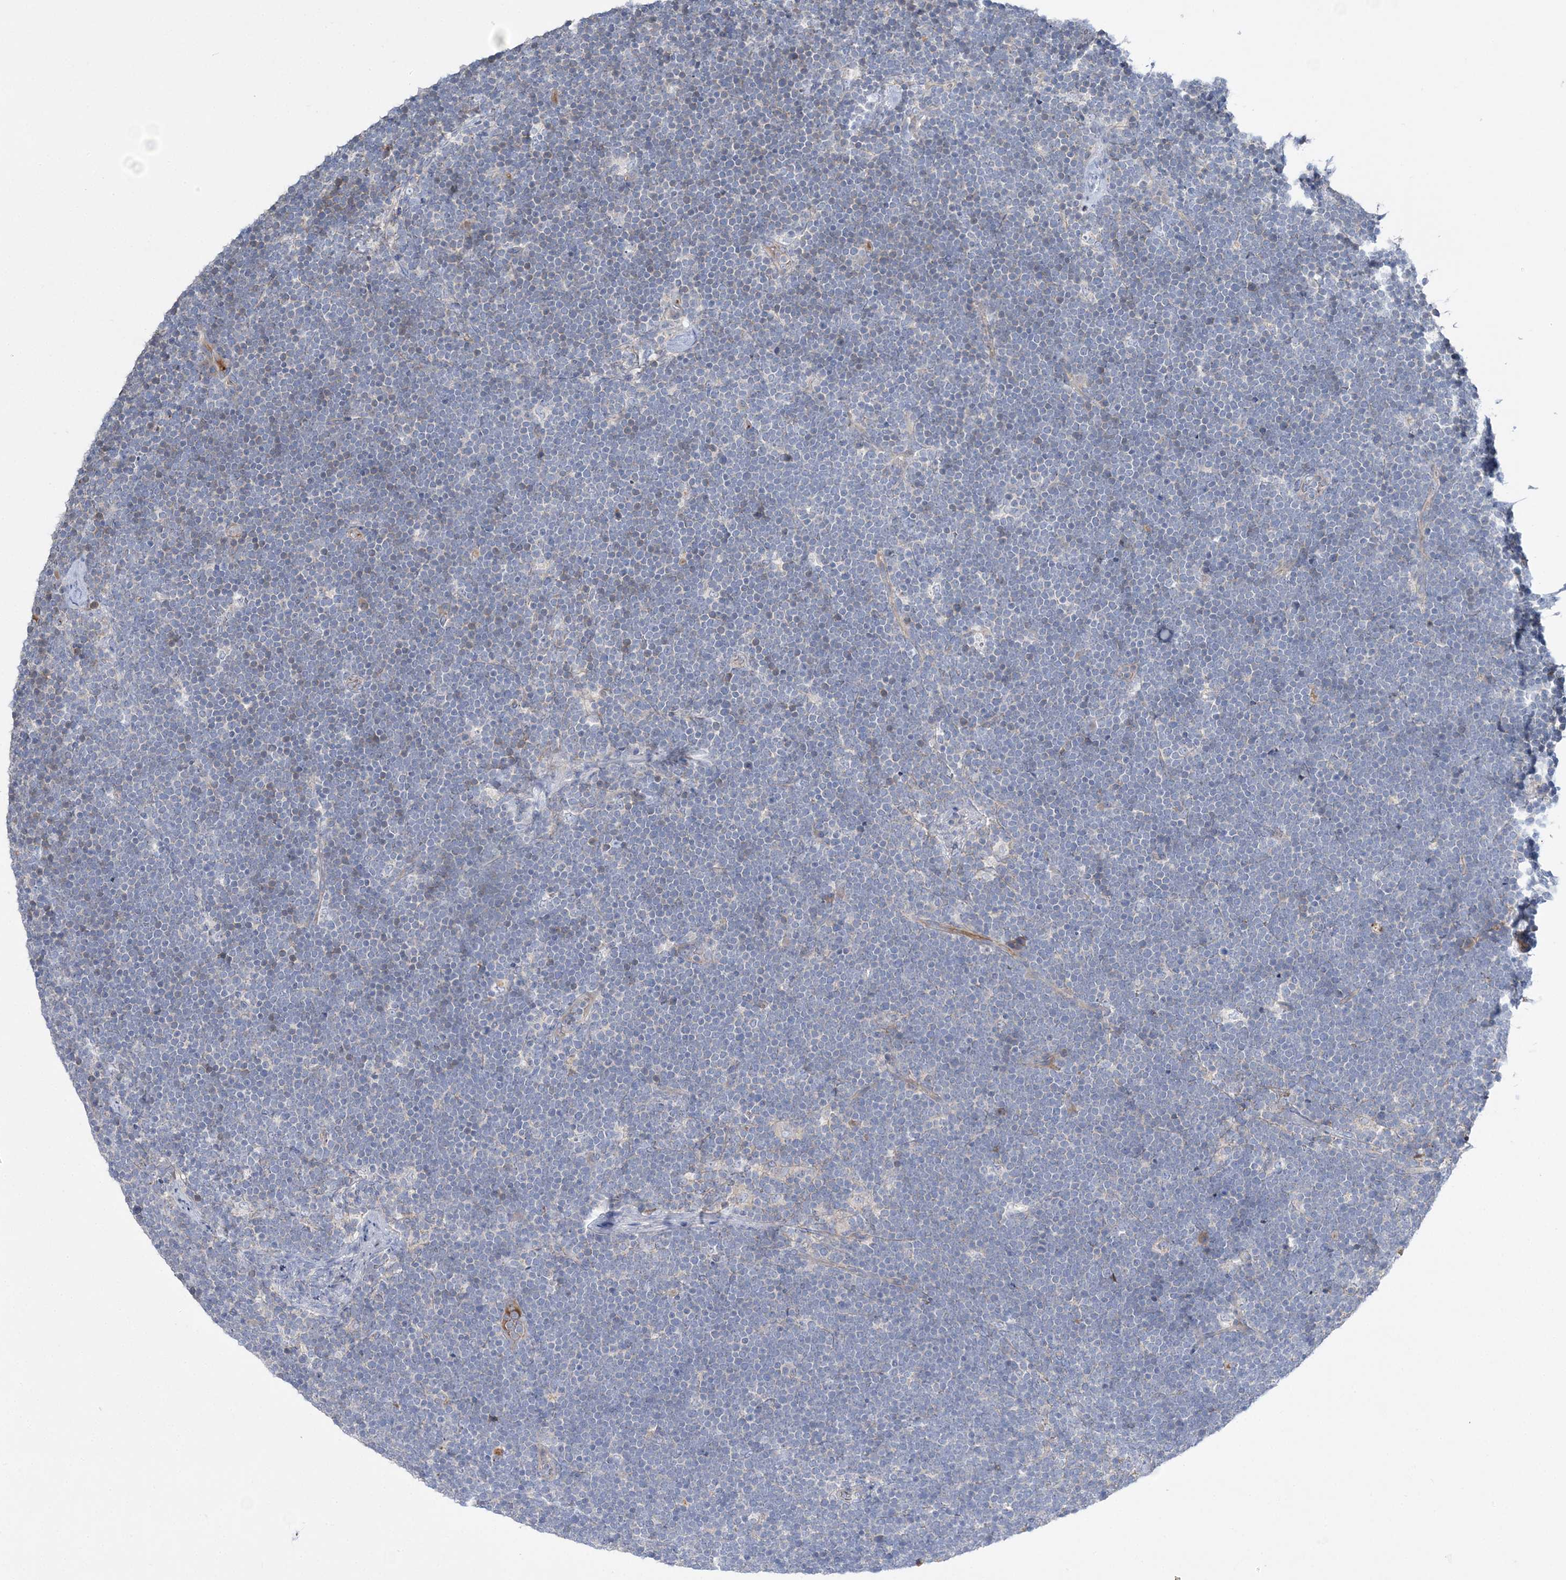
{"staining": {"intensity": "negative", "quantity": "none", "location": "none"}, "tissue": "lymphoma", "cell_type": "Tumor cells", "image_type": "cancer", "snomed": [{"axis": "morphology", "description": "Malignant lymphoma, non-Hodgkin's type, High grade"}, {"axis": "topography", "description": "Lymph node"}], "caption": "This is an IHC histopathology image of malignant lymphoma, non-Hodgkin's type (high-grade). There is no positivity in tumor cells.", "gene": "ADCK2", "patient": {"sex": "male", "age": 13}}